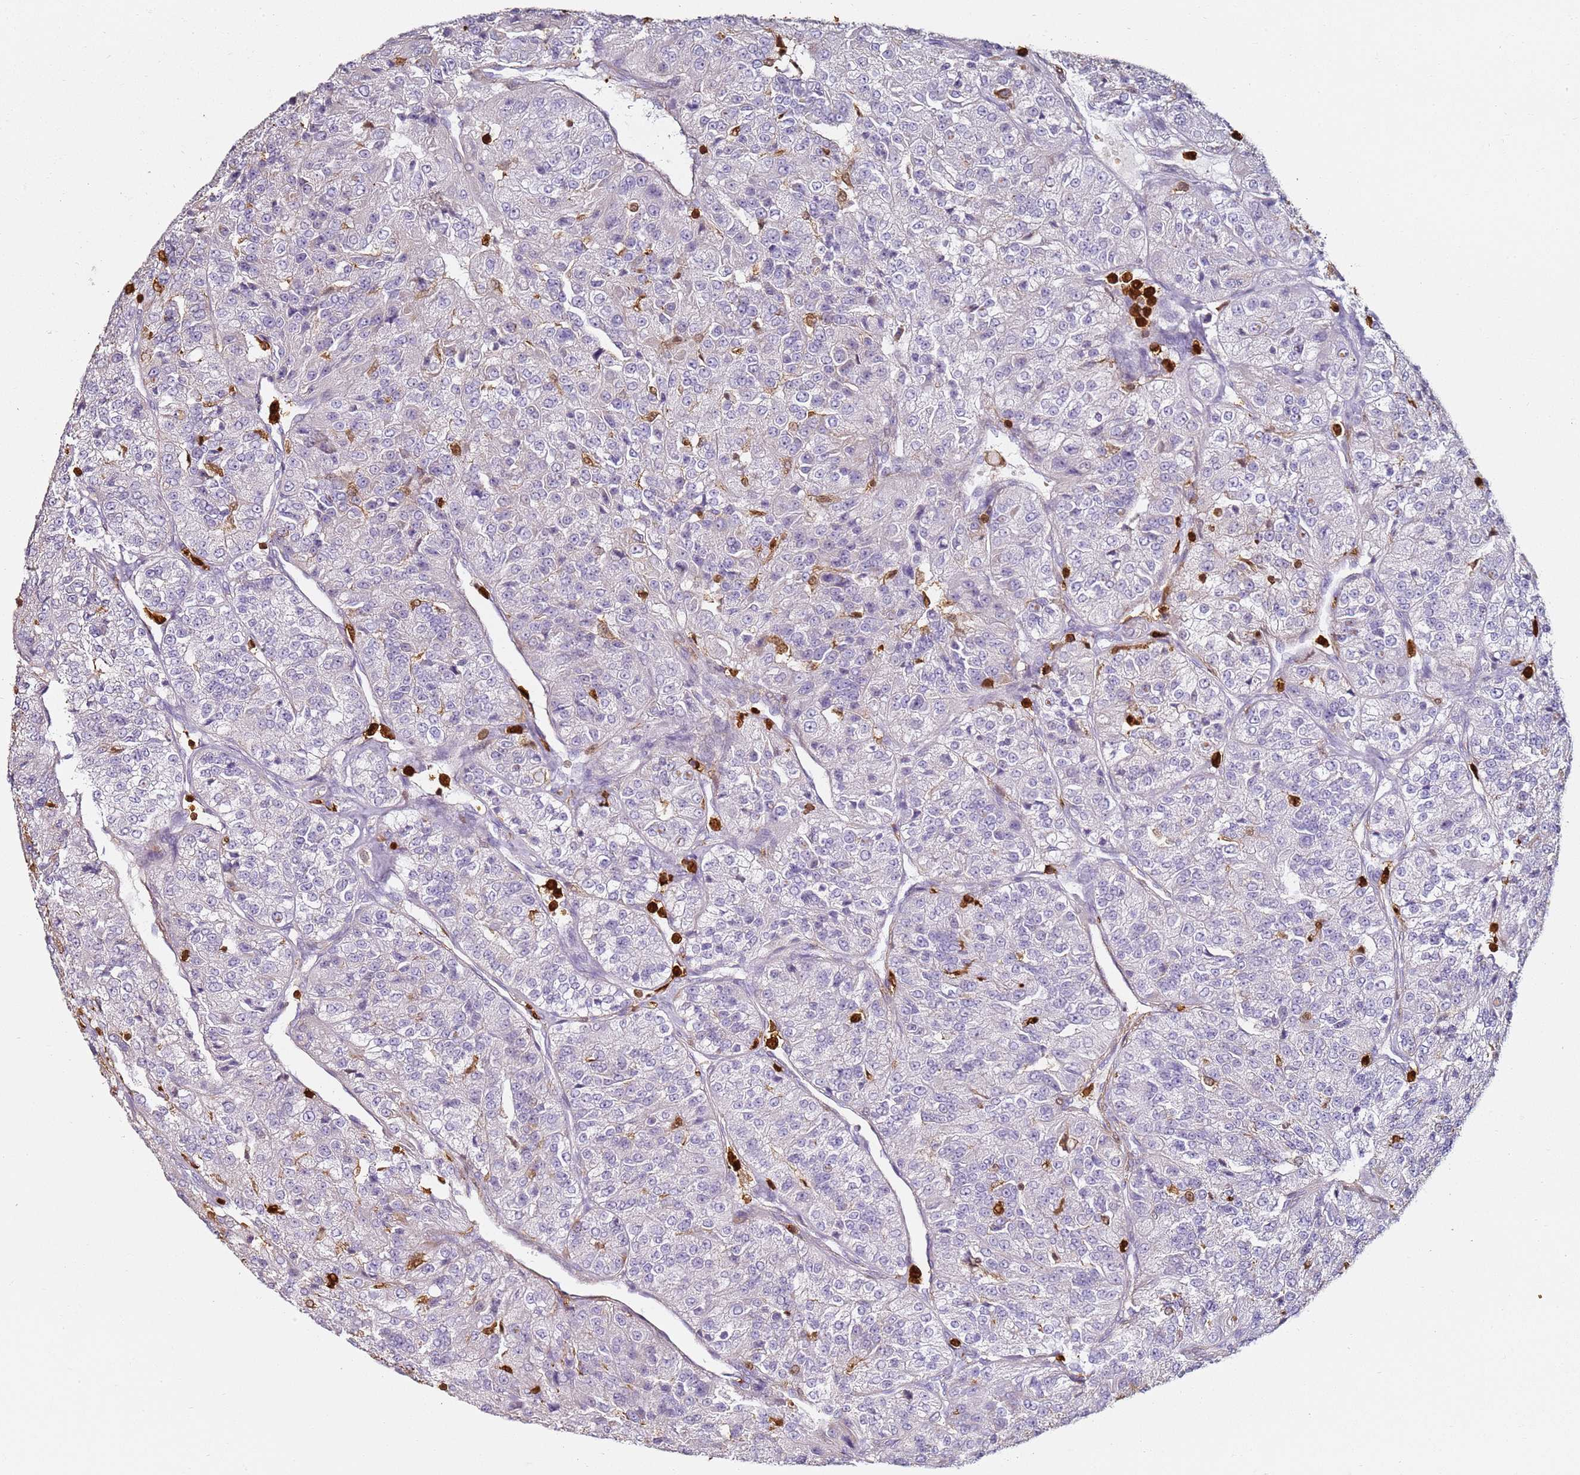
{"staining": {"intensity": "negative", "quantity": "none", "location": "none"}, "tissue": "renal cancer", "cell_type": "Tumor cells", "image_type": "cancer", "snomed": [{"axis": "morphology", "description": "Adenocarcinoma, NOS"}, {"axis": "topography", "description": "Kidney"}], "caption": "Immunohistochemistry histopathology image of neoplastic tissue: human renal adenocarcinoma stained with DAB reveals no significant protein expression in tumor cells.", "gene": "S100A4", "patient": {"sex": "female", "age": 63}}